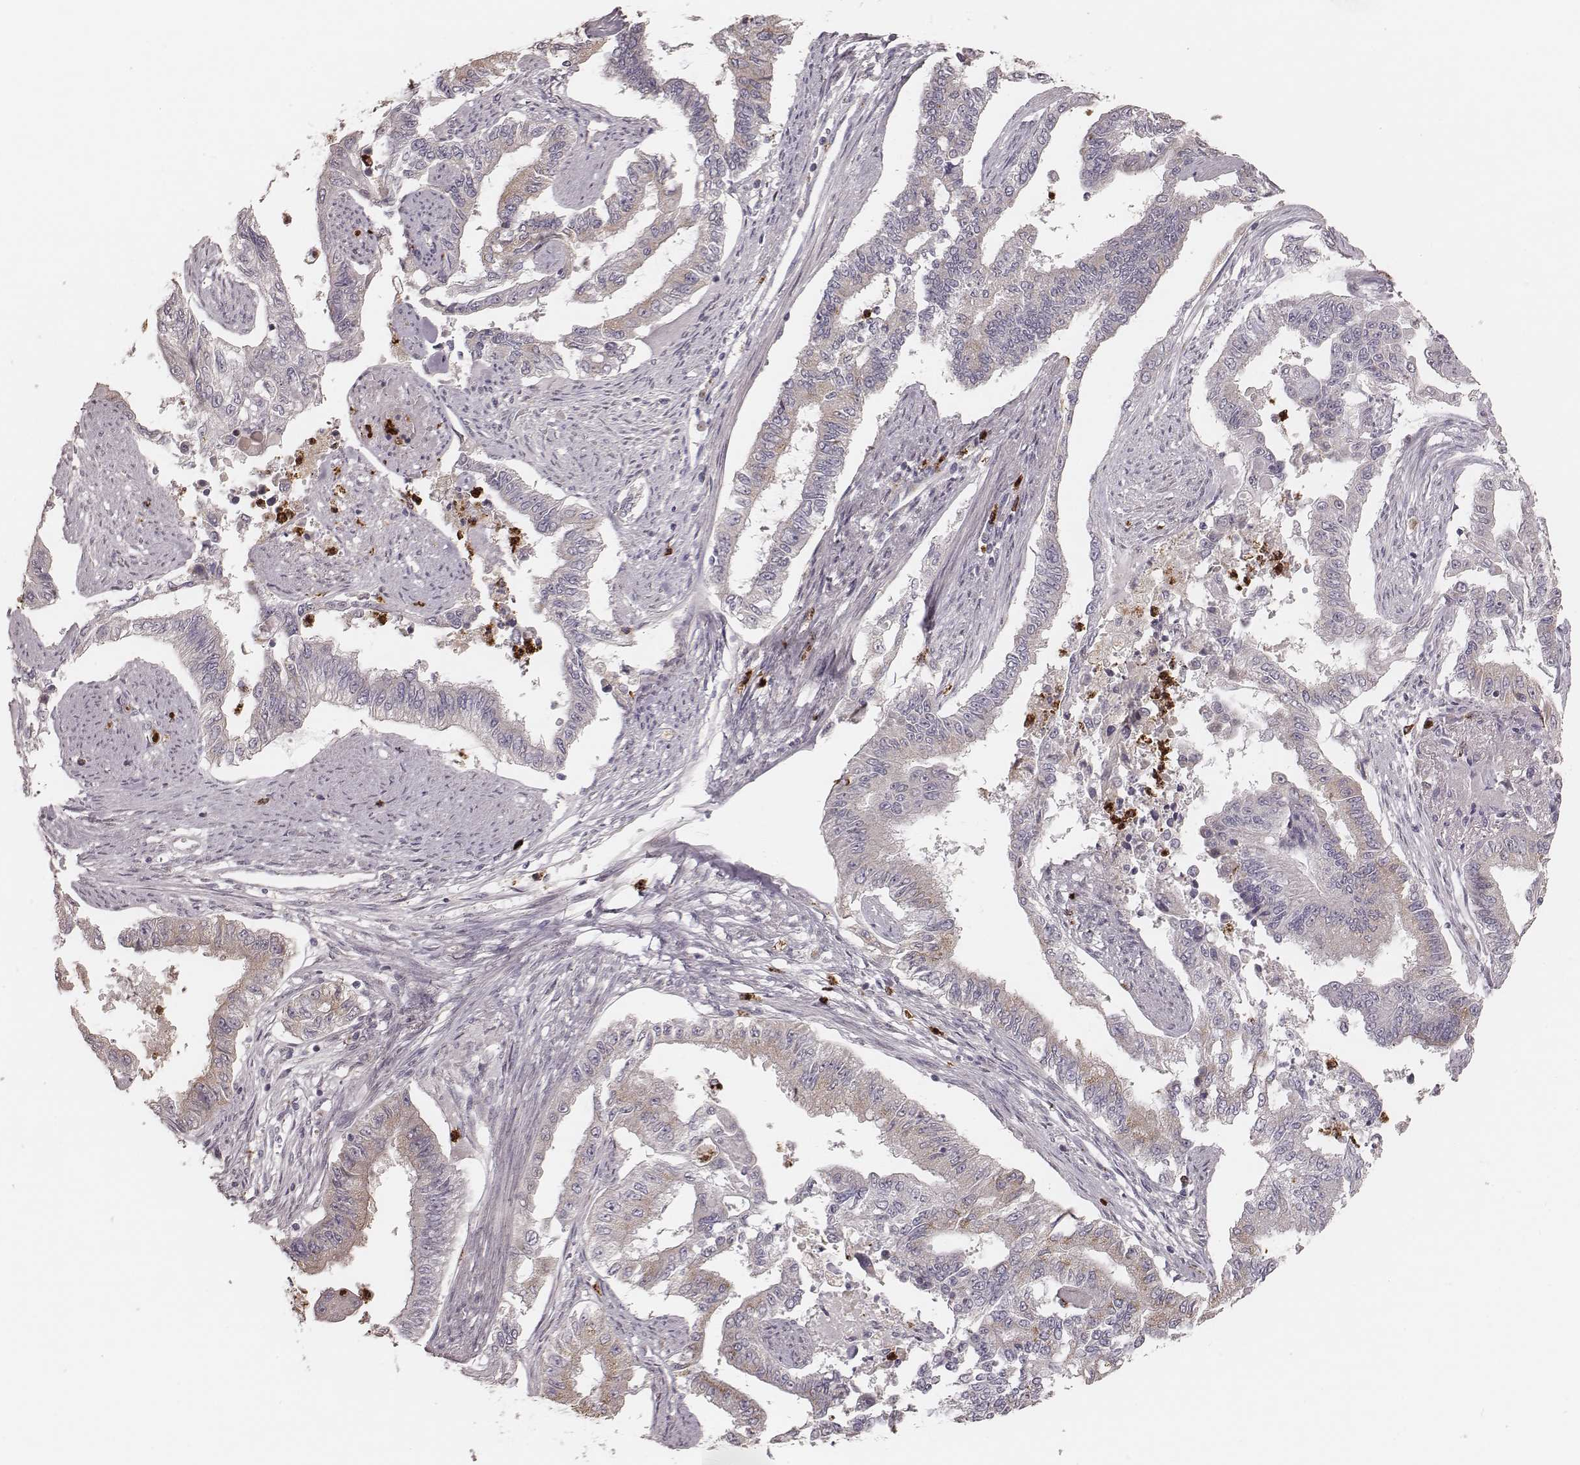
{"staining": {"intensity": "weak", "quantity": "25%-75%", "location": "cytoplasmic/membranous"}, "tissue": "endometrial cancer", "cell_type": "Tumor cells", "image_type": "cancer", "snomed": [{"axis": "morphology", "description": "Adenocarcinoma, NOS"}, {"axis": "topography", "description": "Uterus"}], "caption": "Endometrial adenocarcinoma stained with a protein marker exhibits weak staining in tumor cells.", "gene": "ABCA7", "patient": {"sex": "female", "age": 59}}